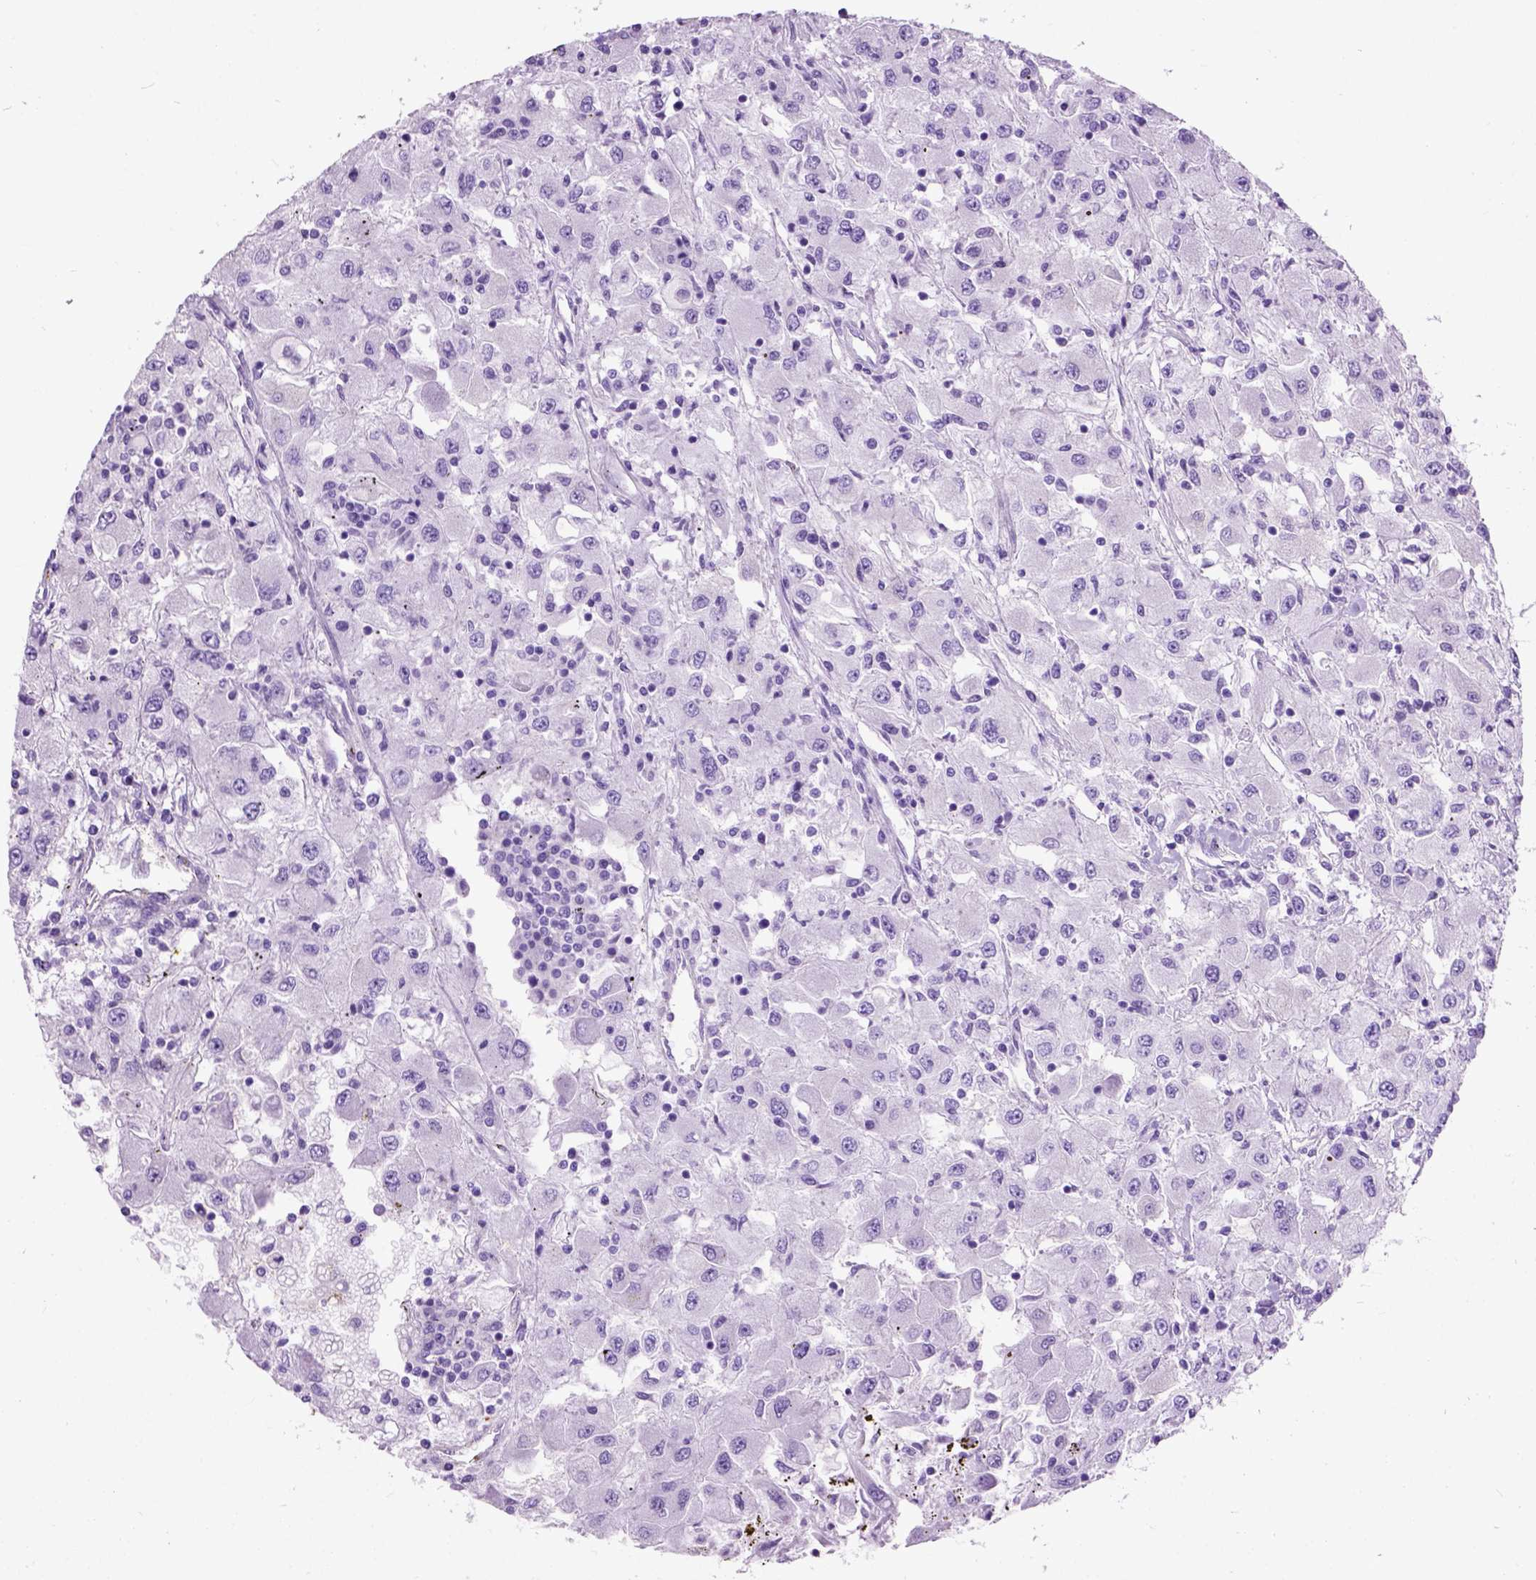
{"staining": {"intensity": "negative", "quantity": "none", "location": "none"}, "tissue": "renal cancer", "cell_type": "Tumor cells", "image_type": "cancer", "snomed": [{"axis": "morphology", "description": "Adenocarcinoma, NOS"}, {"axis": "topography", "description": "Kidney"}], "caption": "Tumor cells are negative for brown protein staining in renal adenocarcinoma.", "gene": "MAPT", "patient": {"sex": "female", "age": 67}}